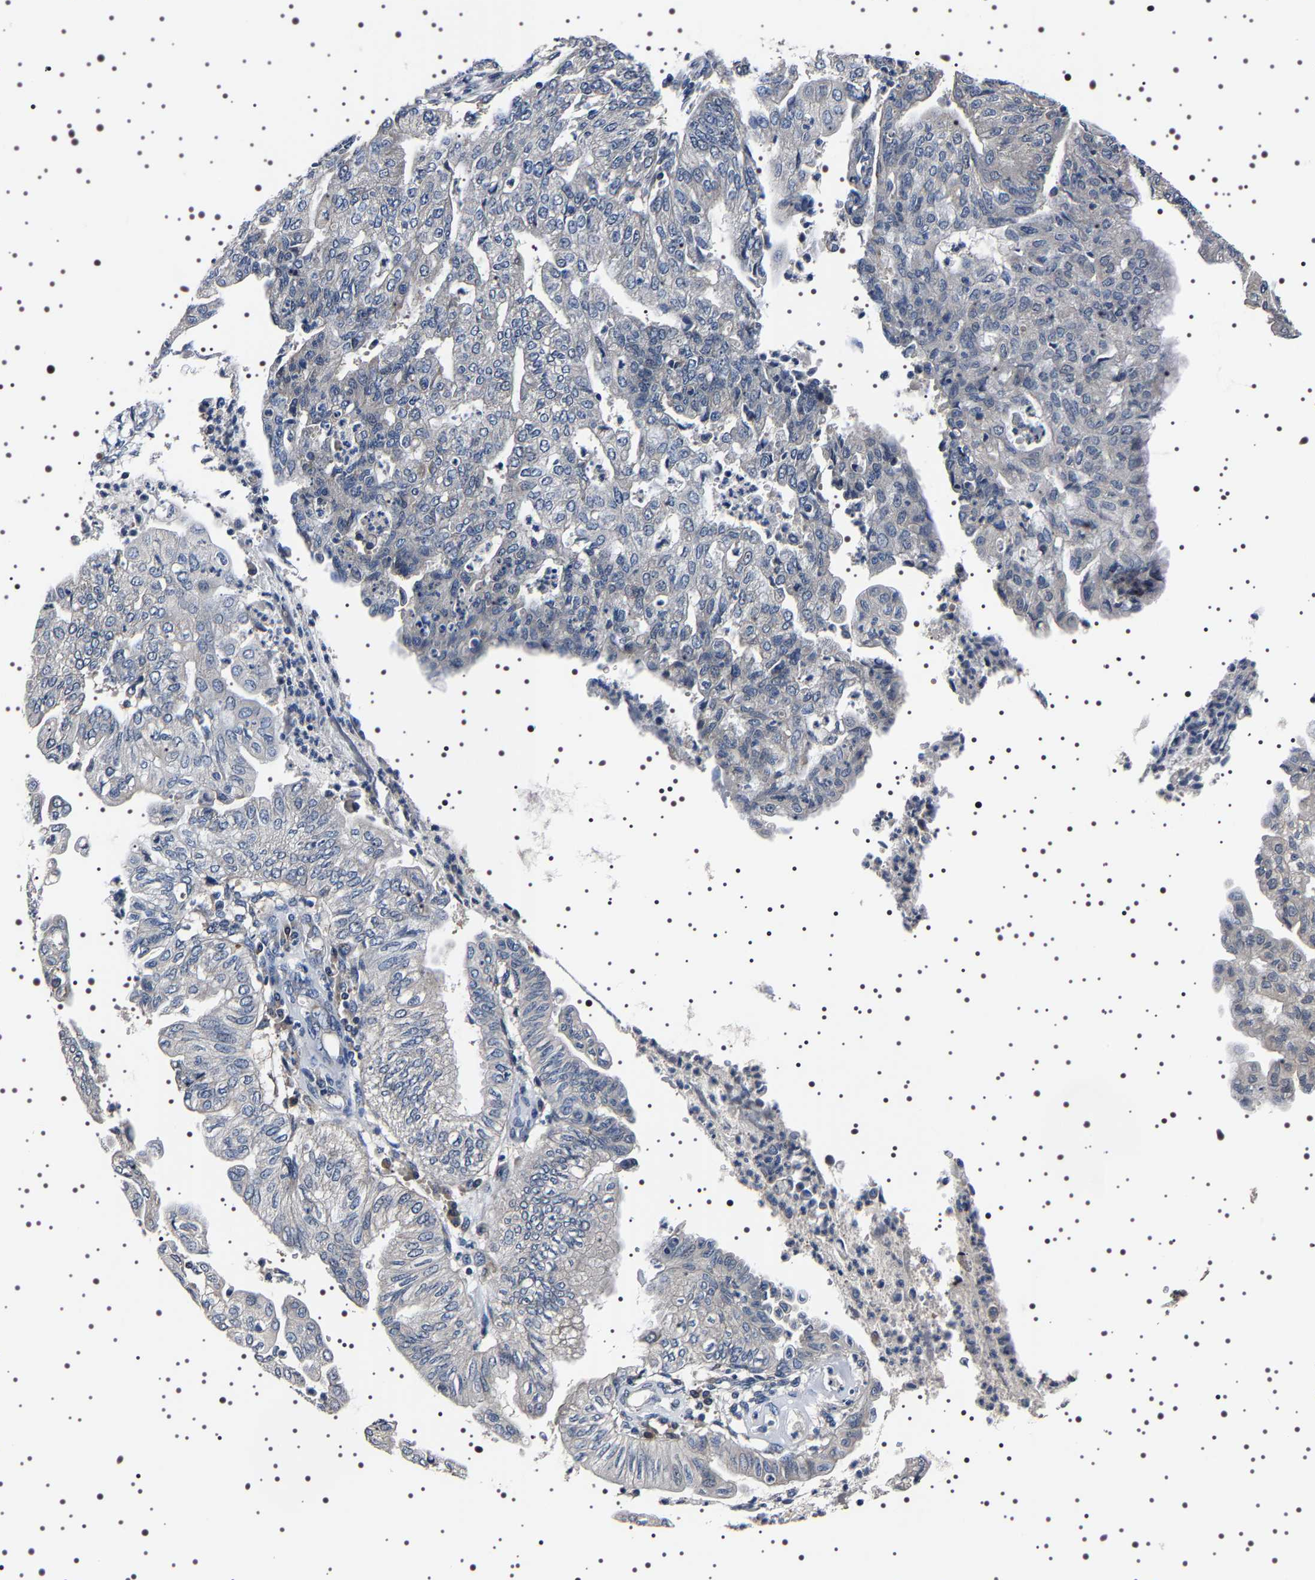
{"staining": {"intensity": "negative", "quantity": "none", "location": "none"}, "tissue": "endometrial cancer", "cell_type": "Tumor cells", "image_type": "cancer", "snomed": [{"axis": "morphology", "description": "Adenocarcinoma, NOS"}, {"axis": "topography", "description": "Endometrium"}], "caption": "DAB (3,3'-diaminobenzidine) immunohistochemical staining of human endometrial cancer exhibits no significant positivity in tumor cells.", "gene": "TARBP1", "patient": {"sex": "female", "age": 59}}